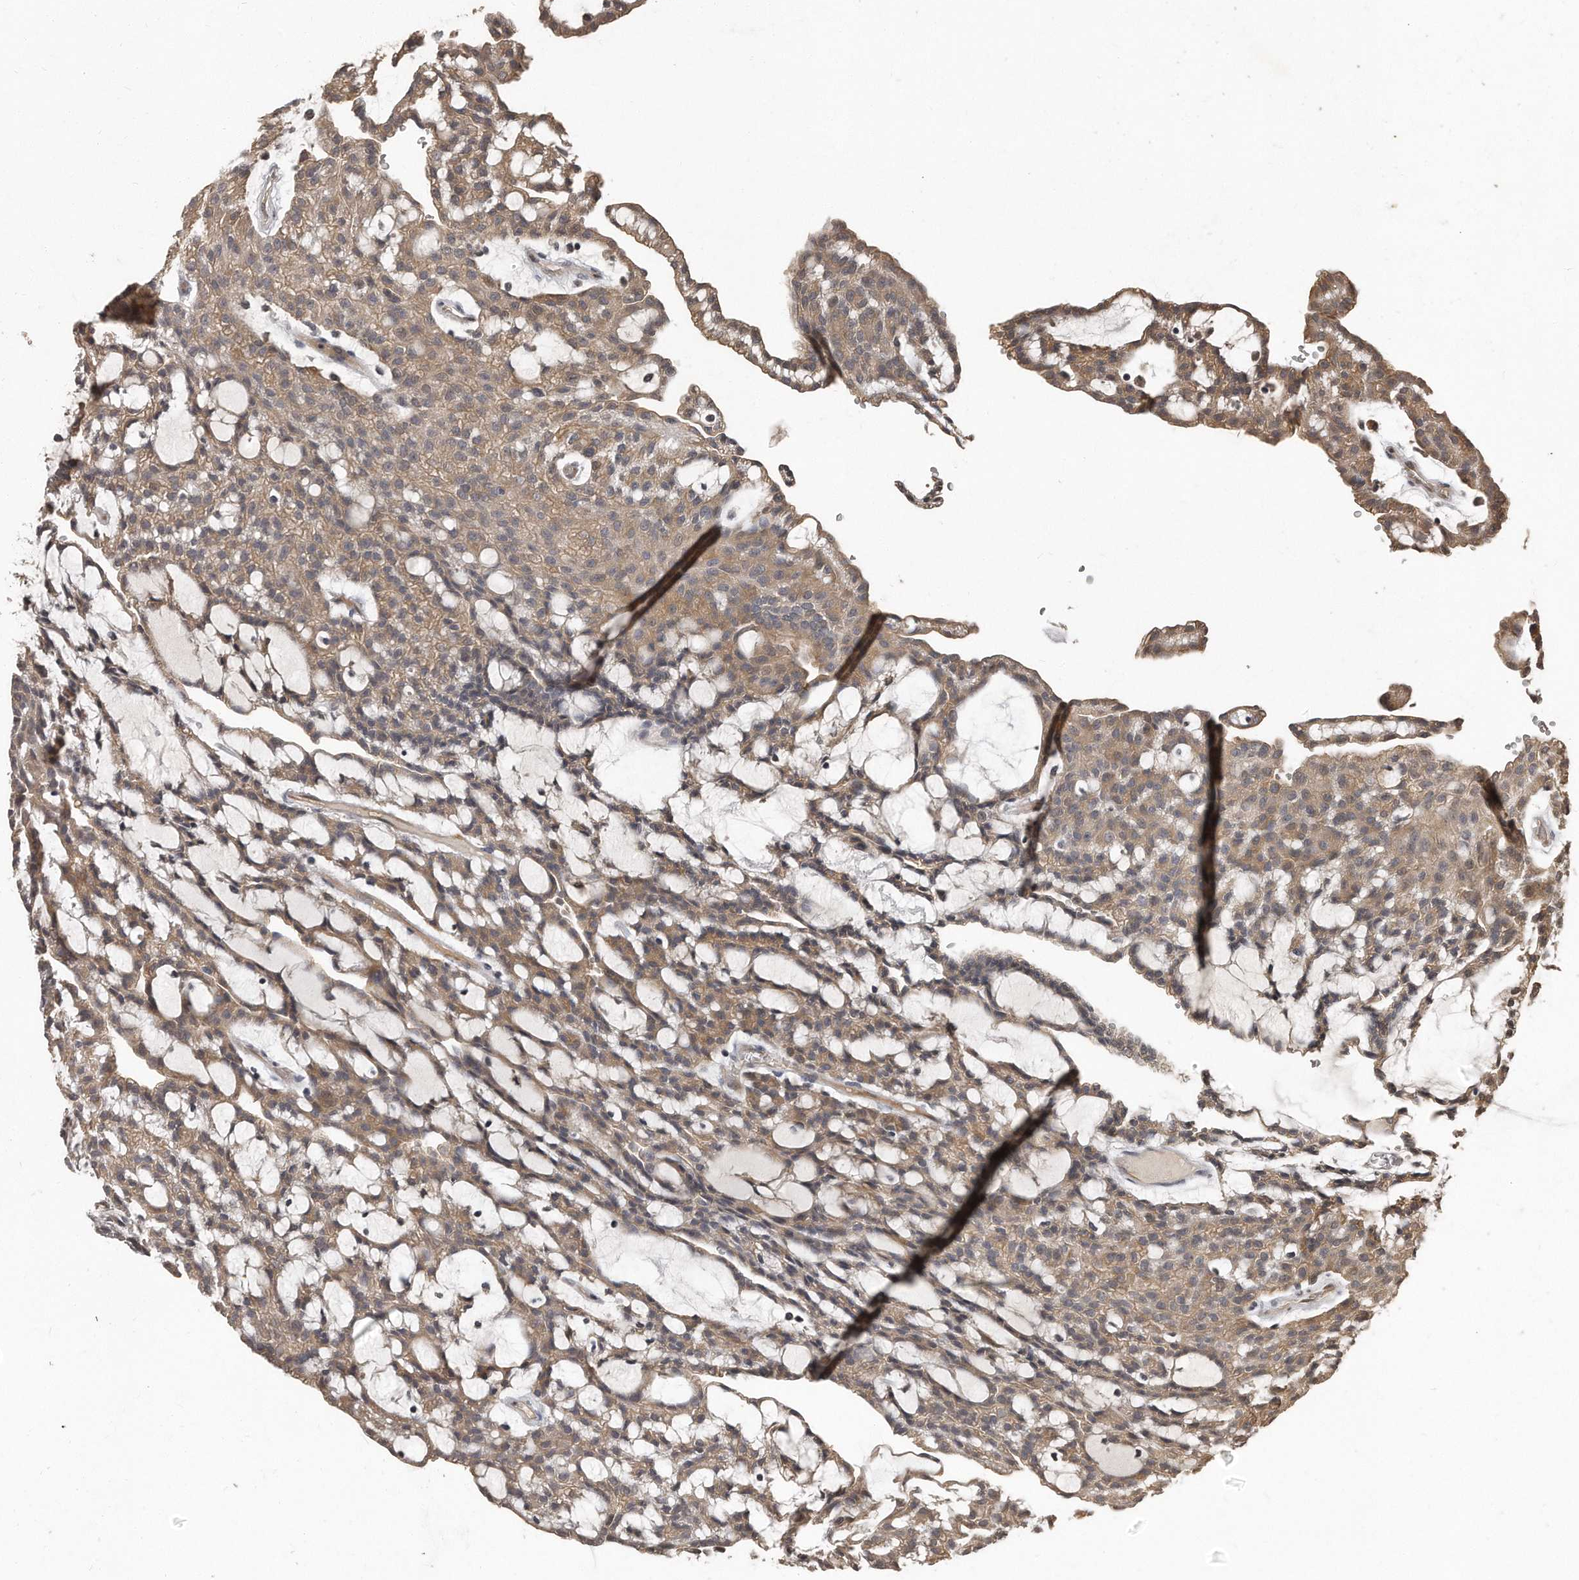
{"staining": {"intensity": "moderate", "quantity": ">75%", "location": "cytoplasmic/membranous"}, "tissue": "renal cancer", "cell_type": "Tumor cells", "image_type": "cancer", "snomed": [{"axis": "morphology", "description": "Adenocarcinoma, NOS"}, {"axis": "topography", "description": "Kidney"}], "caption": "Human renal adenocarcinoma stained with a brown dye demonstrates moderate cytoplasmic/membranous positive expression in about >75% of tumor cells.", "gene": "GRB10", "patient": {"sex": "male", "age": 63}}